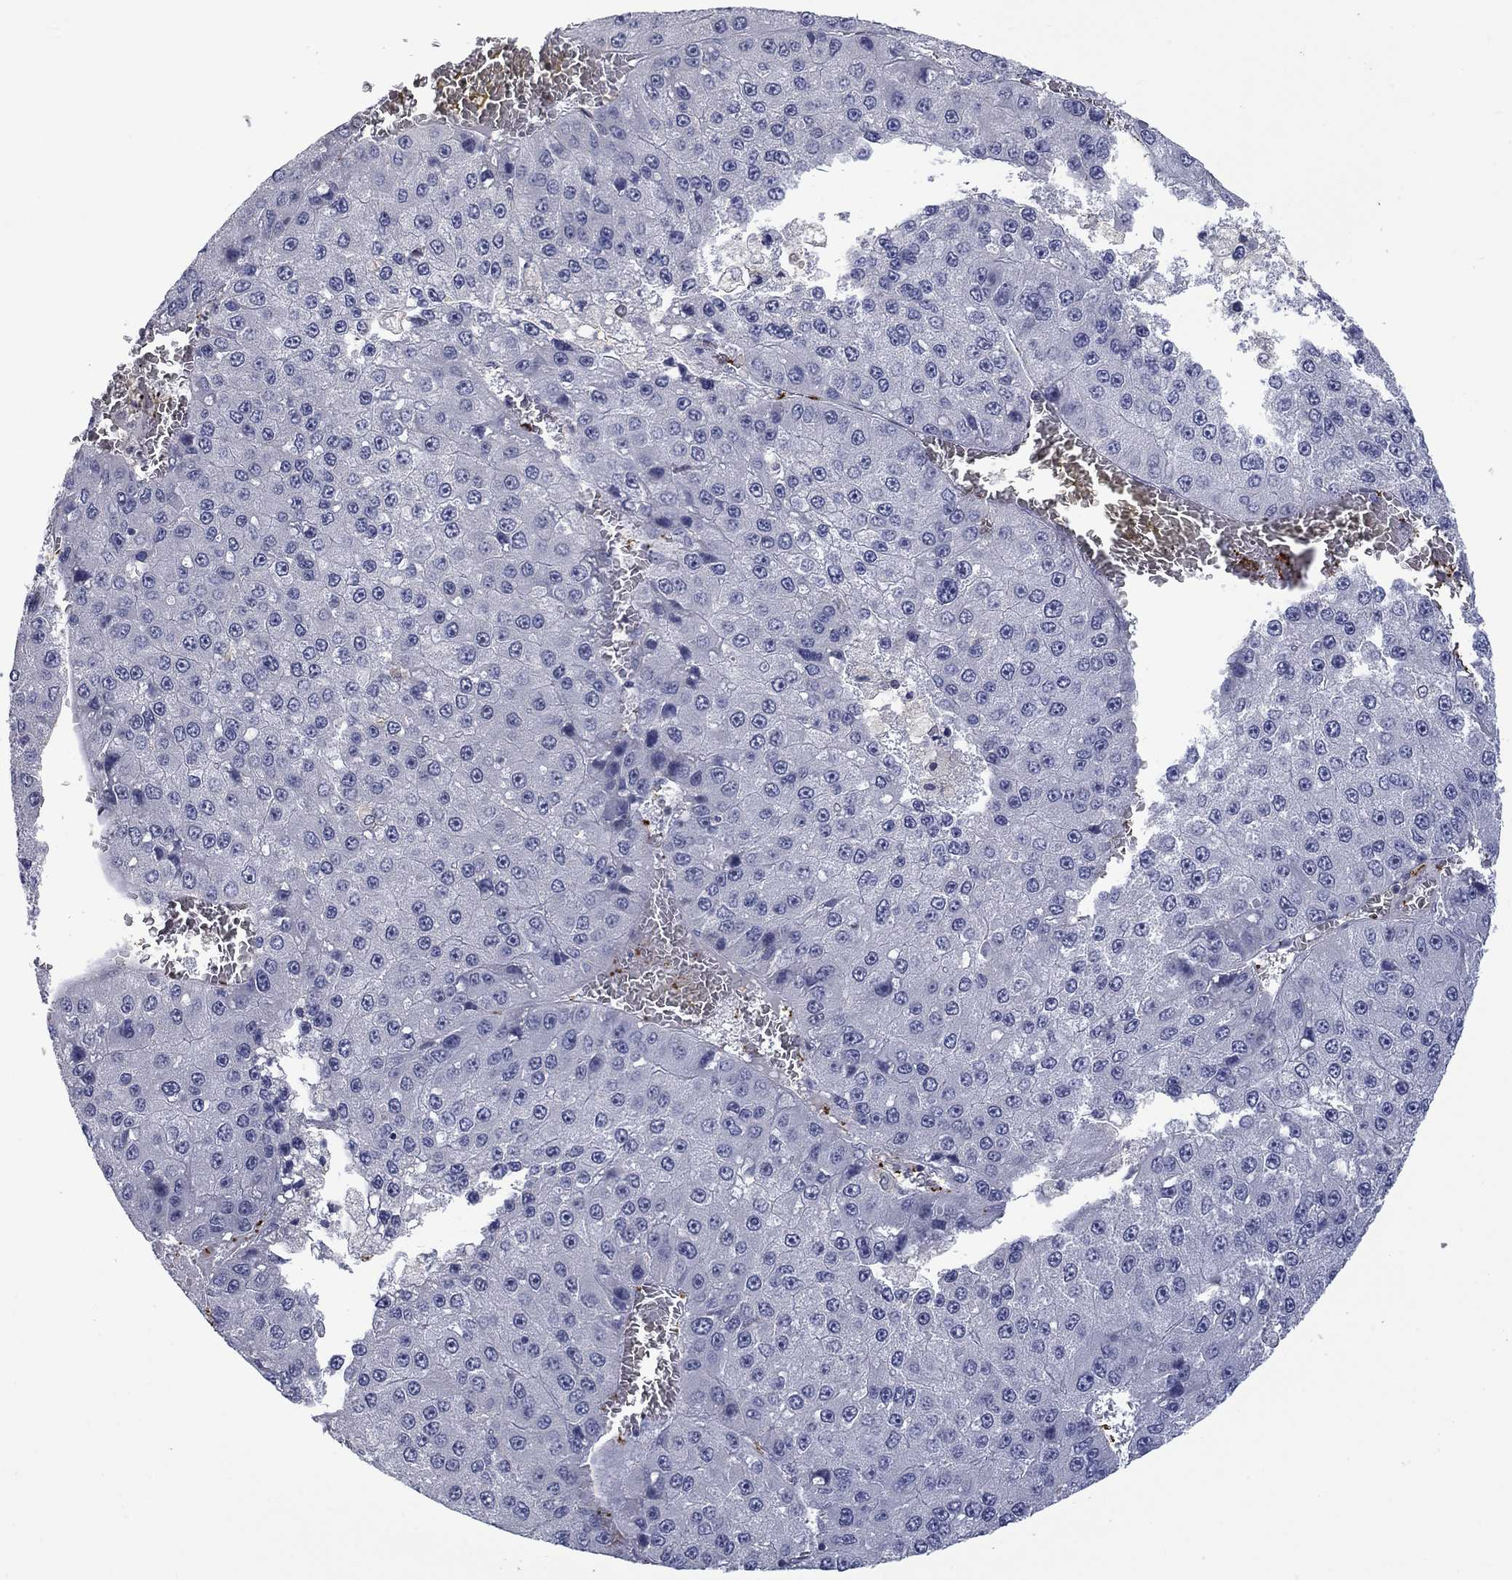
{"staining": {"intensity": "negative", "quantity": "none", "location": "none"}, "tissue": "liver cancer", "cell_type": "Tumor cells", "image_type": "cancer", "snomed": [{"axis": "morphology", "description": "Carcinoma, Hepatocellular, NOS"}, {"axis": "topography", "description": "Liver"}], "caption": "IHC image of neoplastic tissue: liver hepatocellular carcinoma stained with DAB (3,3'-diaminobenzidine) shows no significant protein expression in tumor cells.", "gene": "PLEK", "patient": {"sex": "female", "age": 73}}